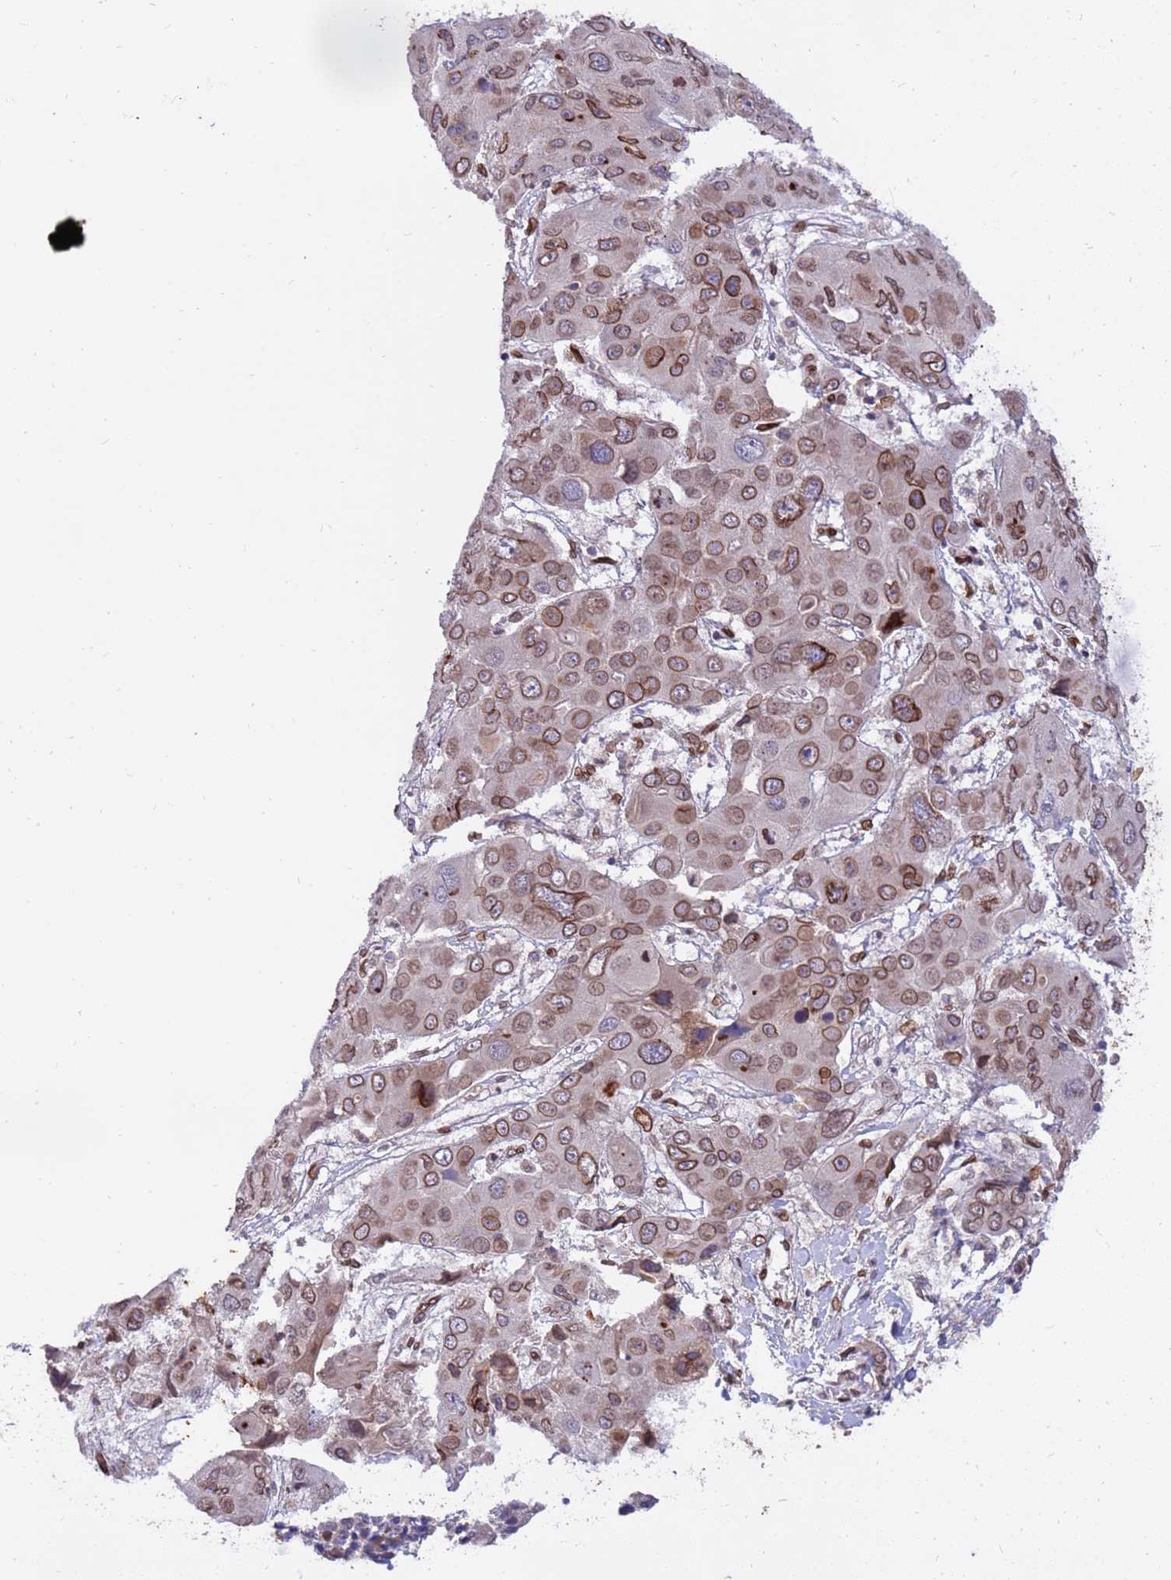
{"staining": {"intensity": "moderate", "quantity": ">75%", "location": "cytoplasmic/membranous,nuclear"}, "tissue": "liver cancer", "cell_type": "Tumor cells", "image_type": "cancer", "snomed": [{"axis": "morphology", "description": "Cholangiocarcinoma"}, {"axis": "topography", "description": "Liver"}], "caption": "Protein analysis of cholangiocarcinoma (liver) tissue reveals moderate cytoplasmic/membranous and nuclear expression in about >75% of tumor cells.", "gene": "GPR135", "patient": {"sex": "male", "age": 67}}